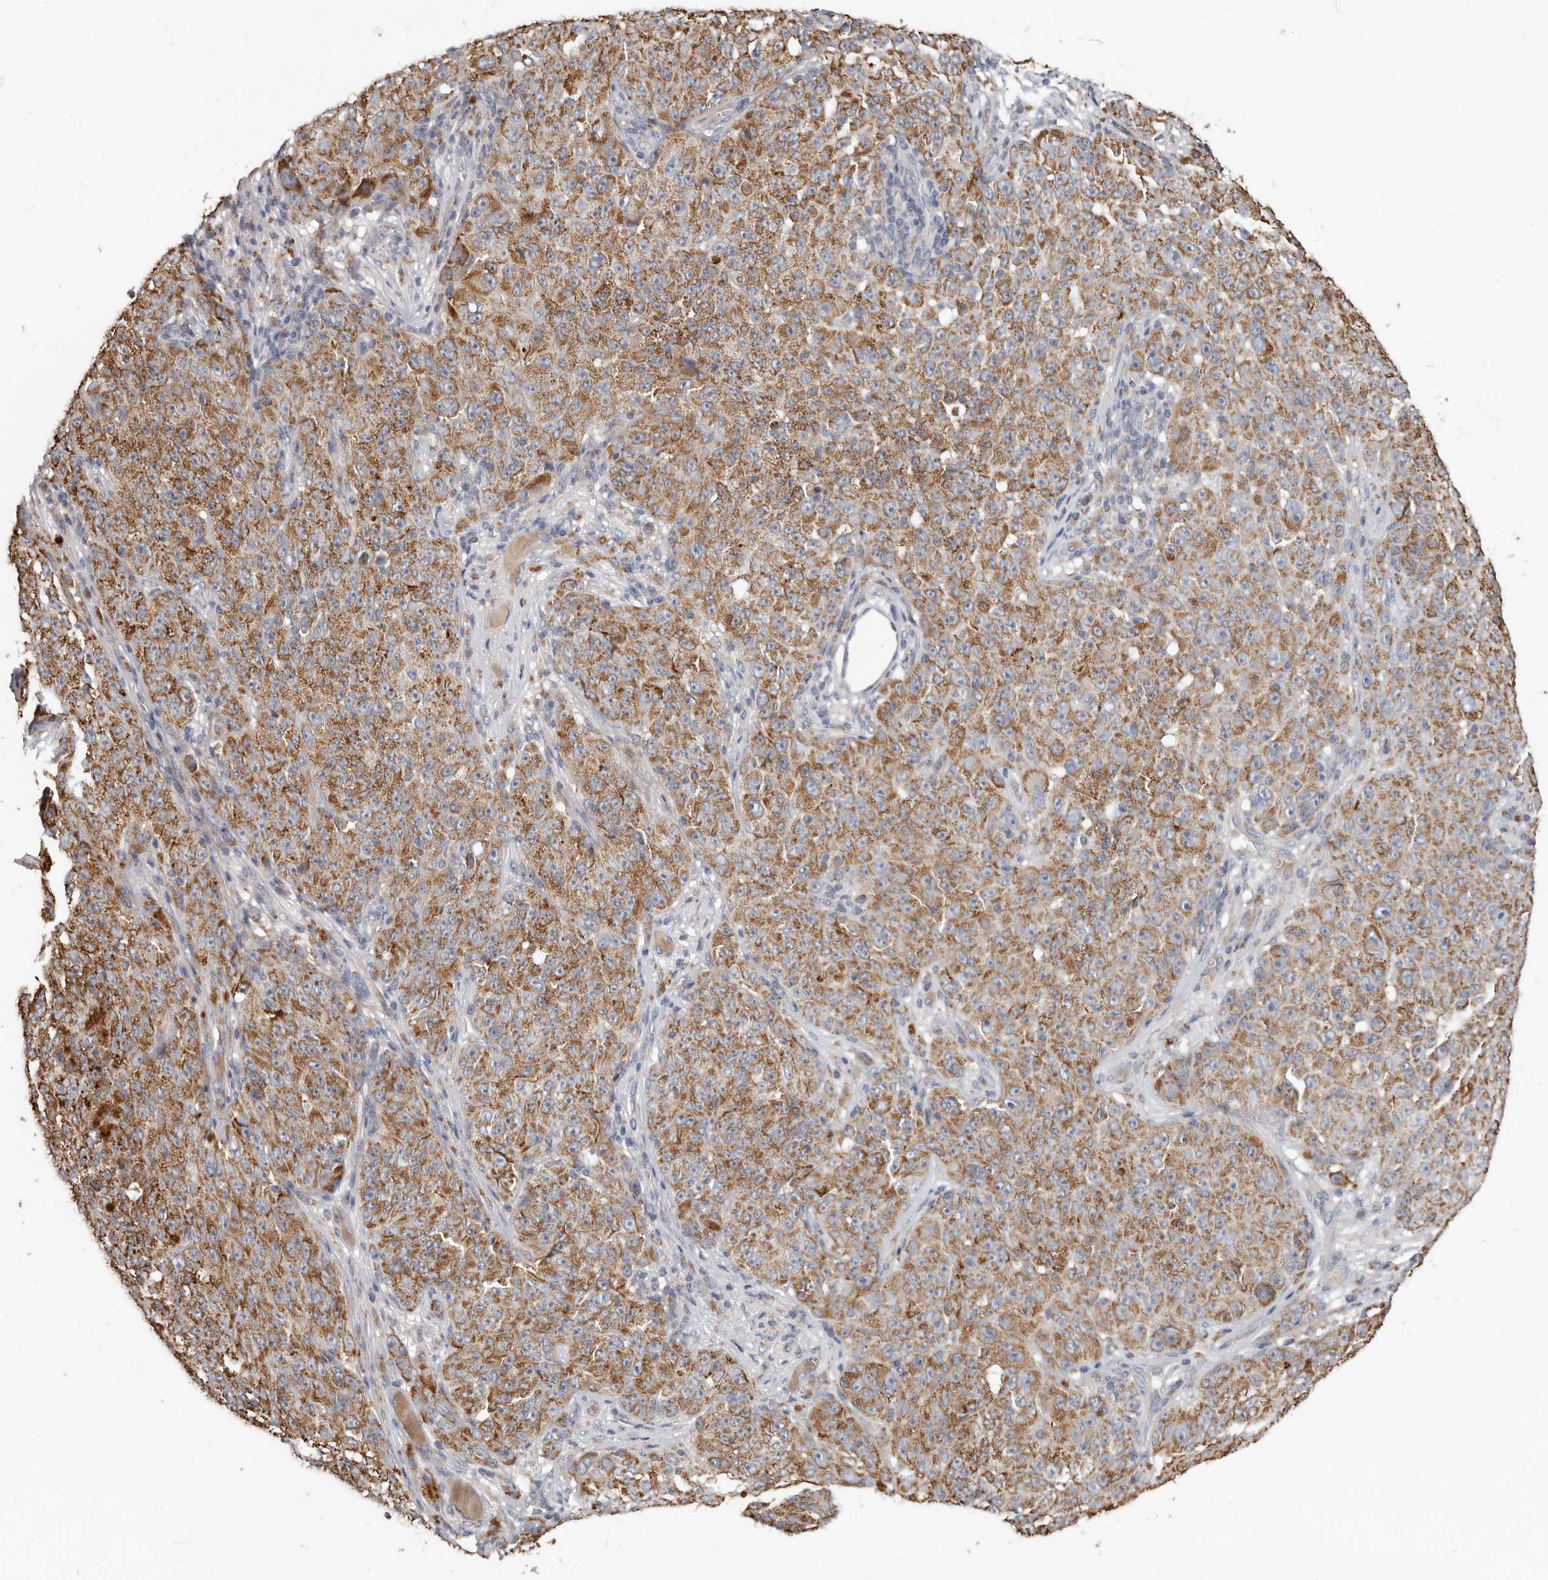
{"staining": {"intensity": "moderate", "quantity": ">75%", "location": "cytoplasmic/membranous"}, "tissue": "melanoma", "cell_type": "Tumor cells", "image_type": "cancer", "snomed": [{"axis": "morphology", "description": "Malignant melanoma, NOS"}, {"axis": "topography", "description": "Skin"}], "caption": "Tumor cells demonstrate medium levels of moderate cytoplasmic/membranous expression in about >75% of cells in malignant melanoma.", "gene": "KIF26B", "patient": {"sex": "female", "age": 82}}